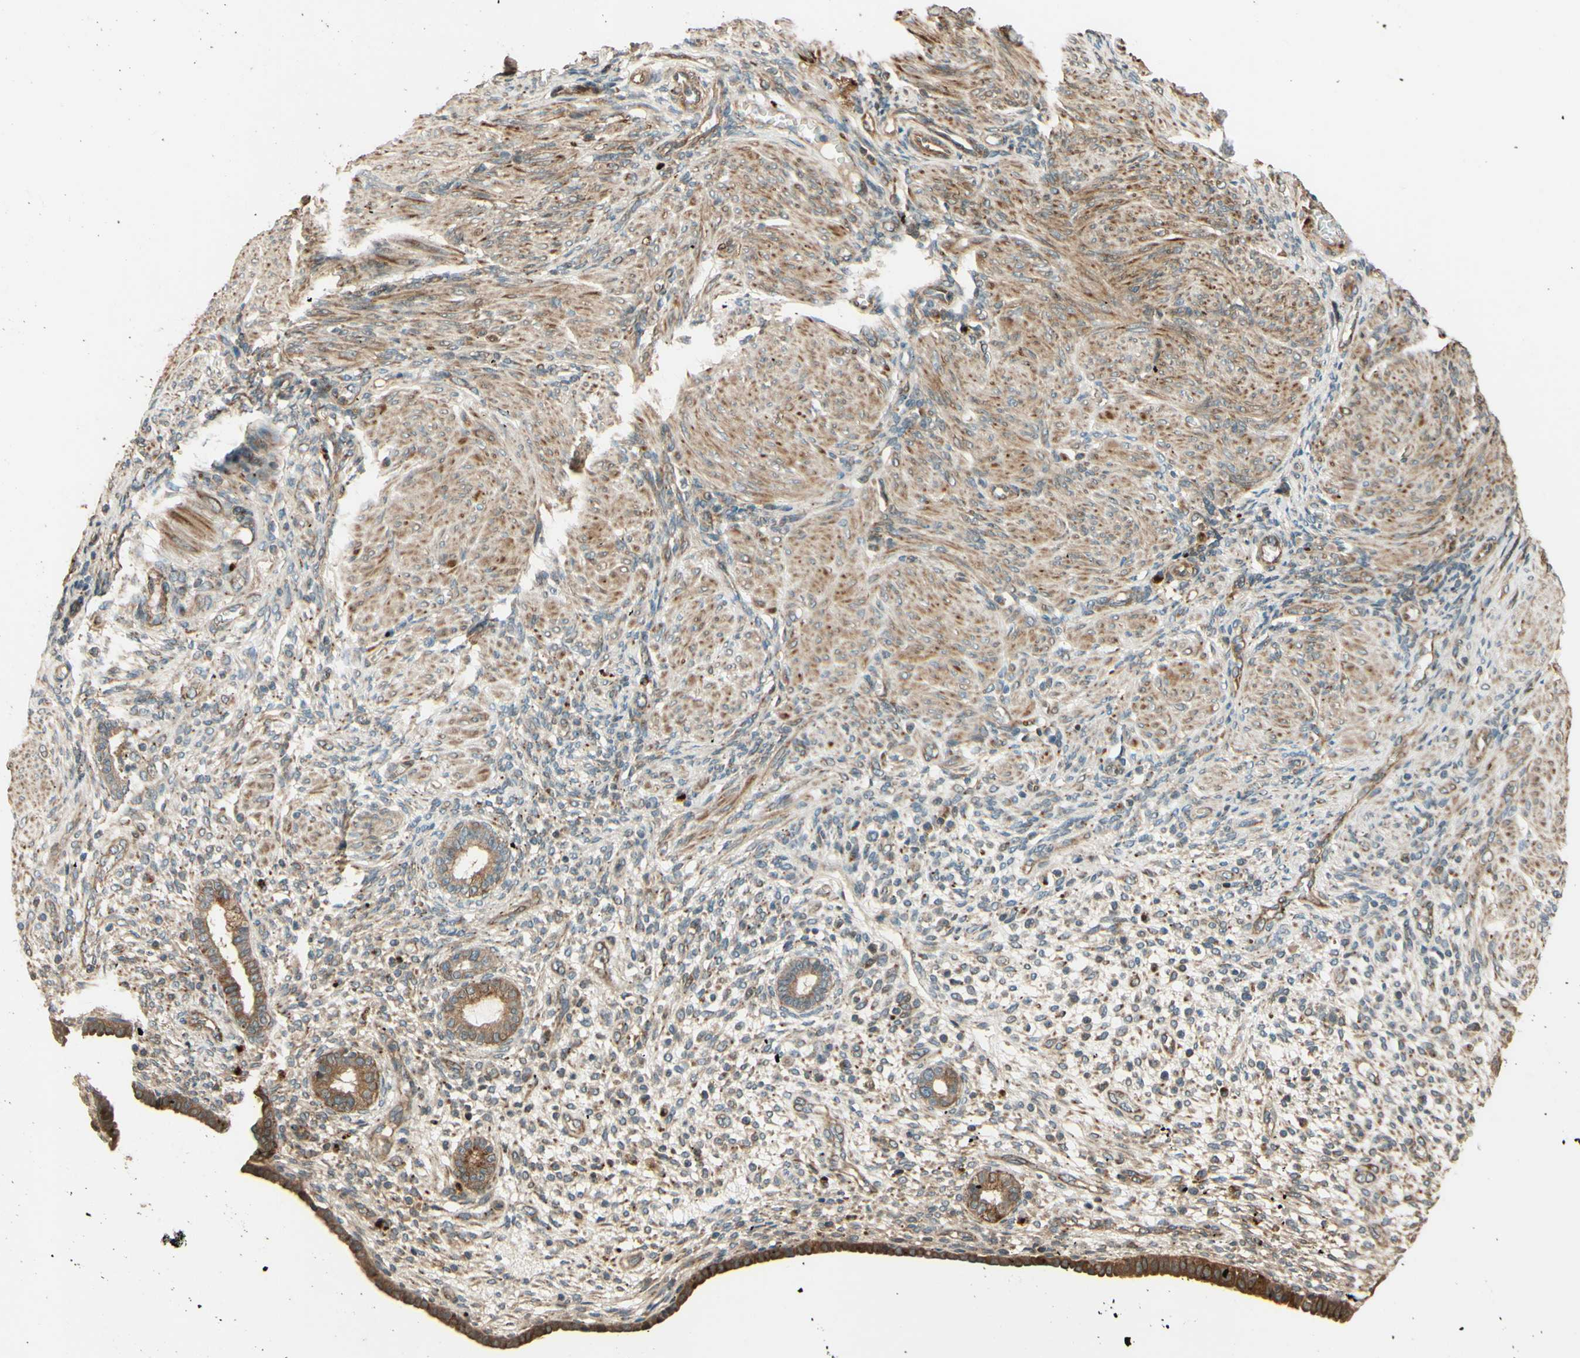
{"staining": {"intensity": "weak", "quantity": ">75%", "location": "cytoplasmic/membranous"}, "tissue": "endometrium", "cell_type": "Cells in endometrial stroma", "image_type": "normal", "snomed": [{"axis": "morphology", "description": "Normal tissue, NOS"}, {"axis": "topography", "description": "Endometrium"}], "caption": "DAB immunohistochemical staining of normal human endometrium reveals weak cytoplasmic/membranous protein expression in about >75% of cells in endometrial stroma.", "gene": "RNF19A", "patient": {"sex": "female", "age": 72}}